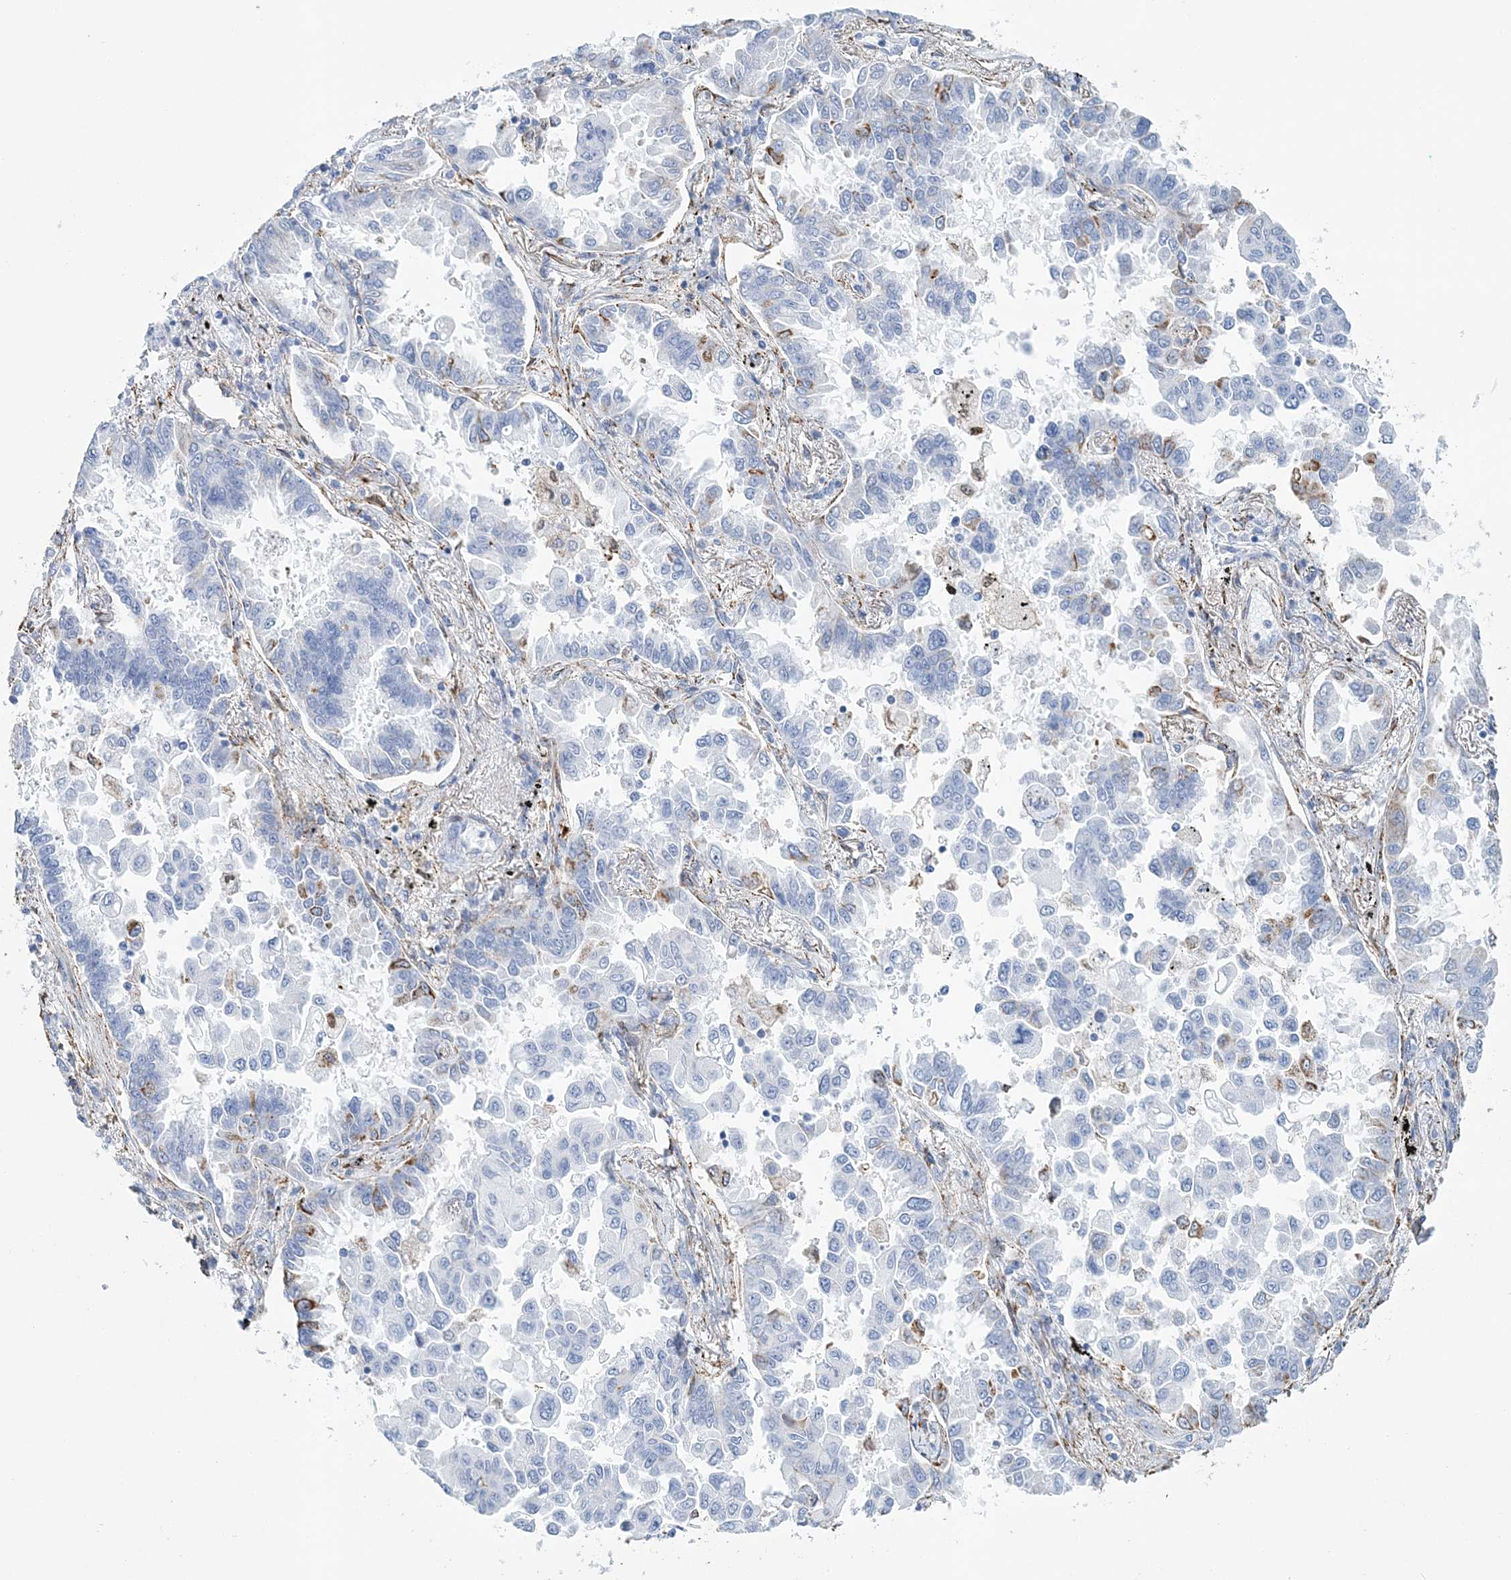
{"staining": {"intensity": "negative", "quantity": "none", "location": "none"}, "tissue": "lung cancer", "cell_type": "Tumor cells", "image_type": "cancer", "snomed": [{"axis": "morphology", "description": "Adenocarcinoma, NOS"}, {"axis": "topography", "description": "Lung"}], "caption": "Immunohistochemistry (IHC) of adenocarcinoma (lung) reveals no positivity in tumor cells.", "gene": "NKX6-1", "patient": {"sex": "female", "age": 67}}